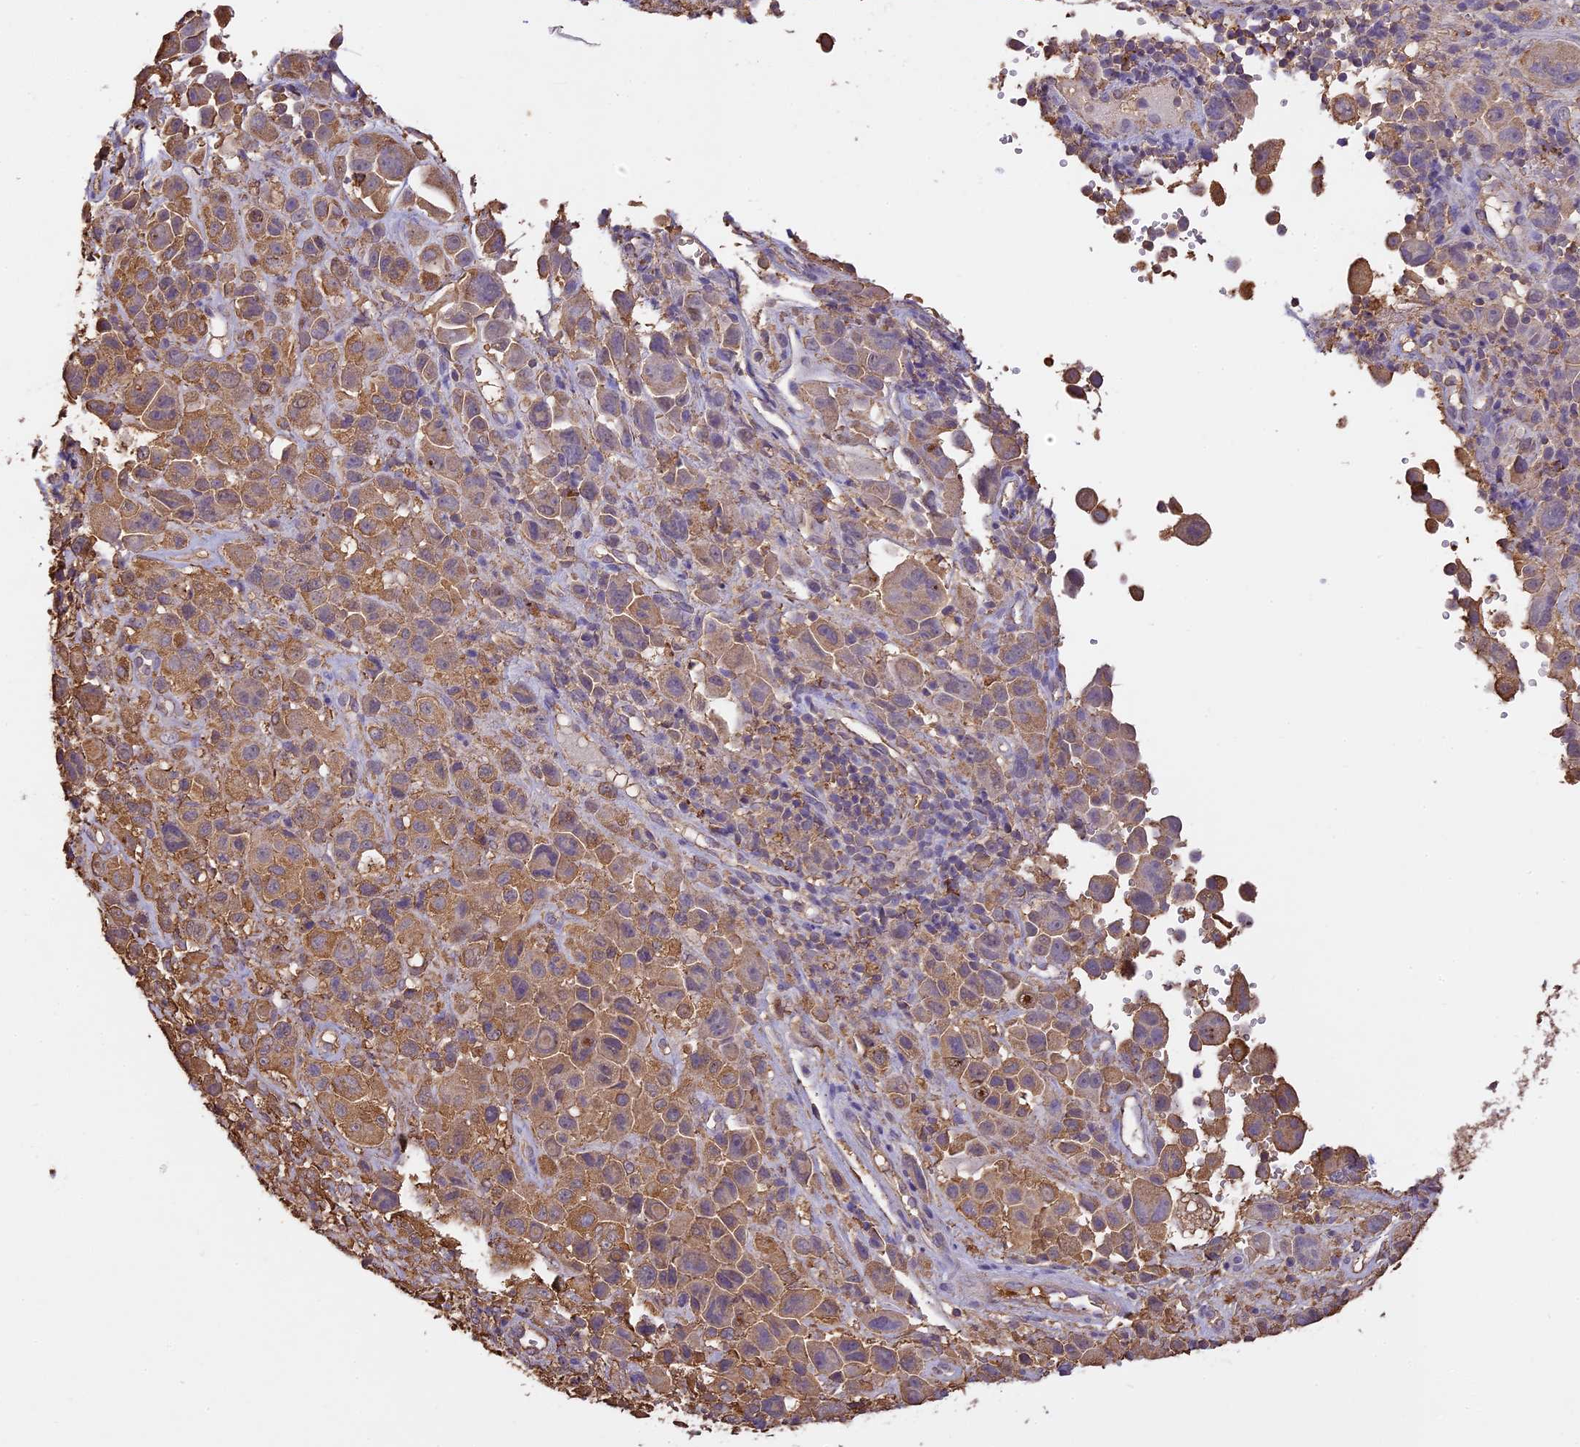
{"staining": {"intensity": "moderate", "quantity": "<25%", "location": "cytoplasmic/membranous"}, "tissue": "melanoma", "cell_type": "Tumor cells", "image_type": "cancer", "snomed": [{"axis": "morphology", "description": "Malignant melanoma, NOS"}, {"axis": "topography", "description": "Skin of trunk"}], "caption": "IHC staining of melanoma, which displays low levels of moderate cytoplasmic/membranous positivity in about <25% of tumor cells indicating moderate cytoplasmic/membranous protein positivity. The staining was performed using DAB (3,3'-diaminobenzidine) (brown) for protein detection and nuclei were counterstained in hematoxylin (blue).", "gene": "ARHGAP19", "patient": {"sex": "male", "age": 71}}